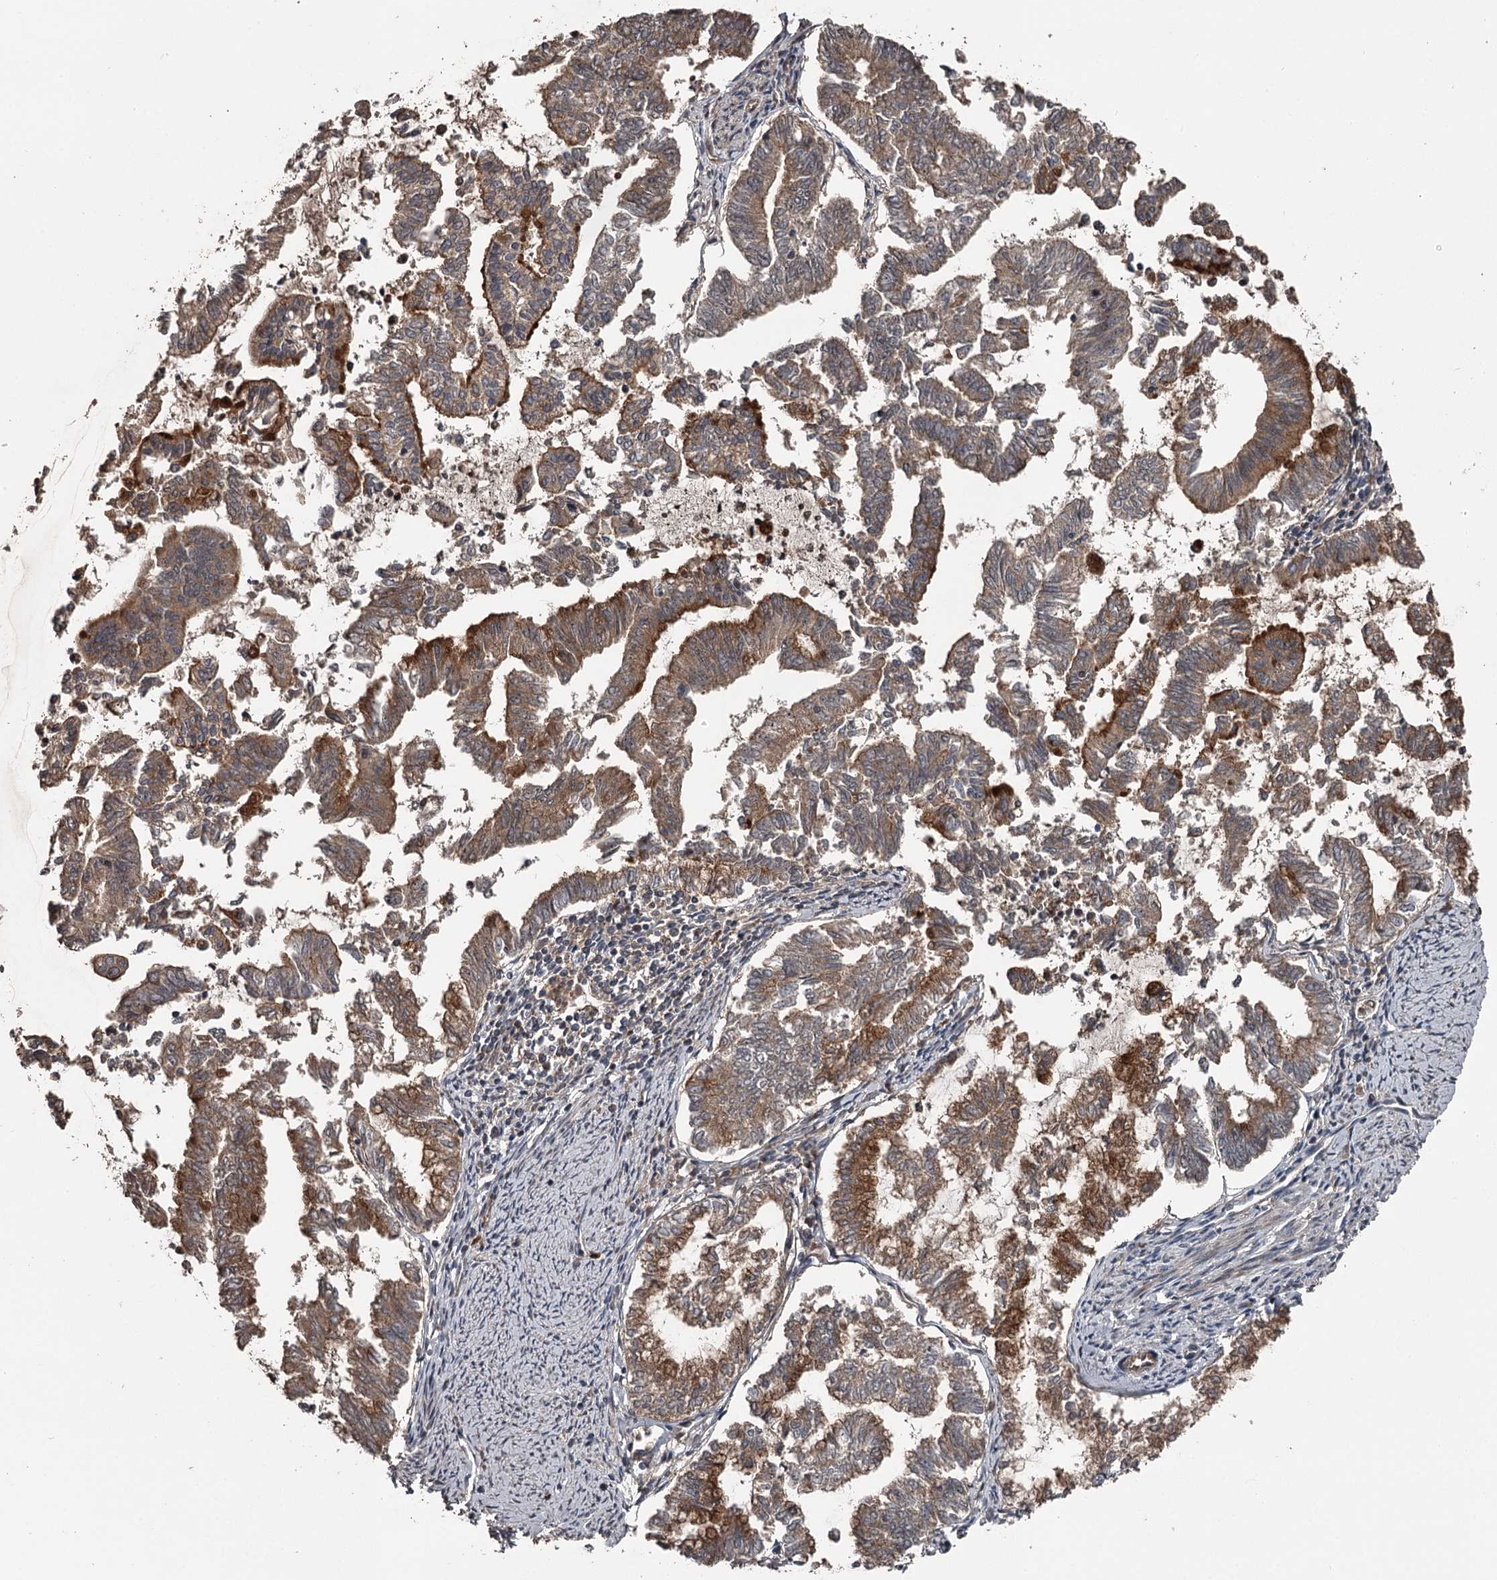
{"staining": {"intensity": "strong", "quantity": "25%-75%", "location": "cytoplasmic/membranous"}, "tissue": "endometrial cancer", "cell_type": "Tumor cells", "image_type": "cancer", "snomed": [{"axis": "morphology", "description": "Adenocarcinoma, NOS"}, {"axis": "topography", "description": "Endometrium"}], "caption": "A micrograph showing strong cytoplasmic/membranous expression in approximately 25%-75% of tumor cells in endometrial adenocarcinoma, as visualized by brown immunohistochemical staining.", "gene": "RAB21", "patient": {"sex": "female", "age": 79}}